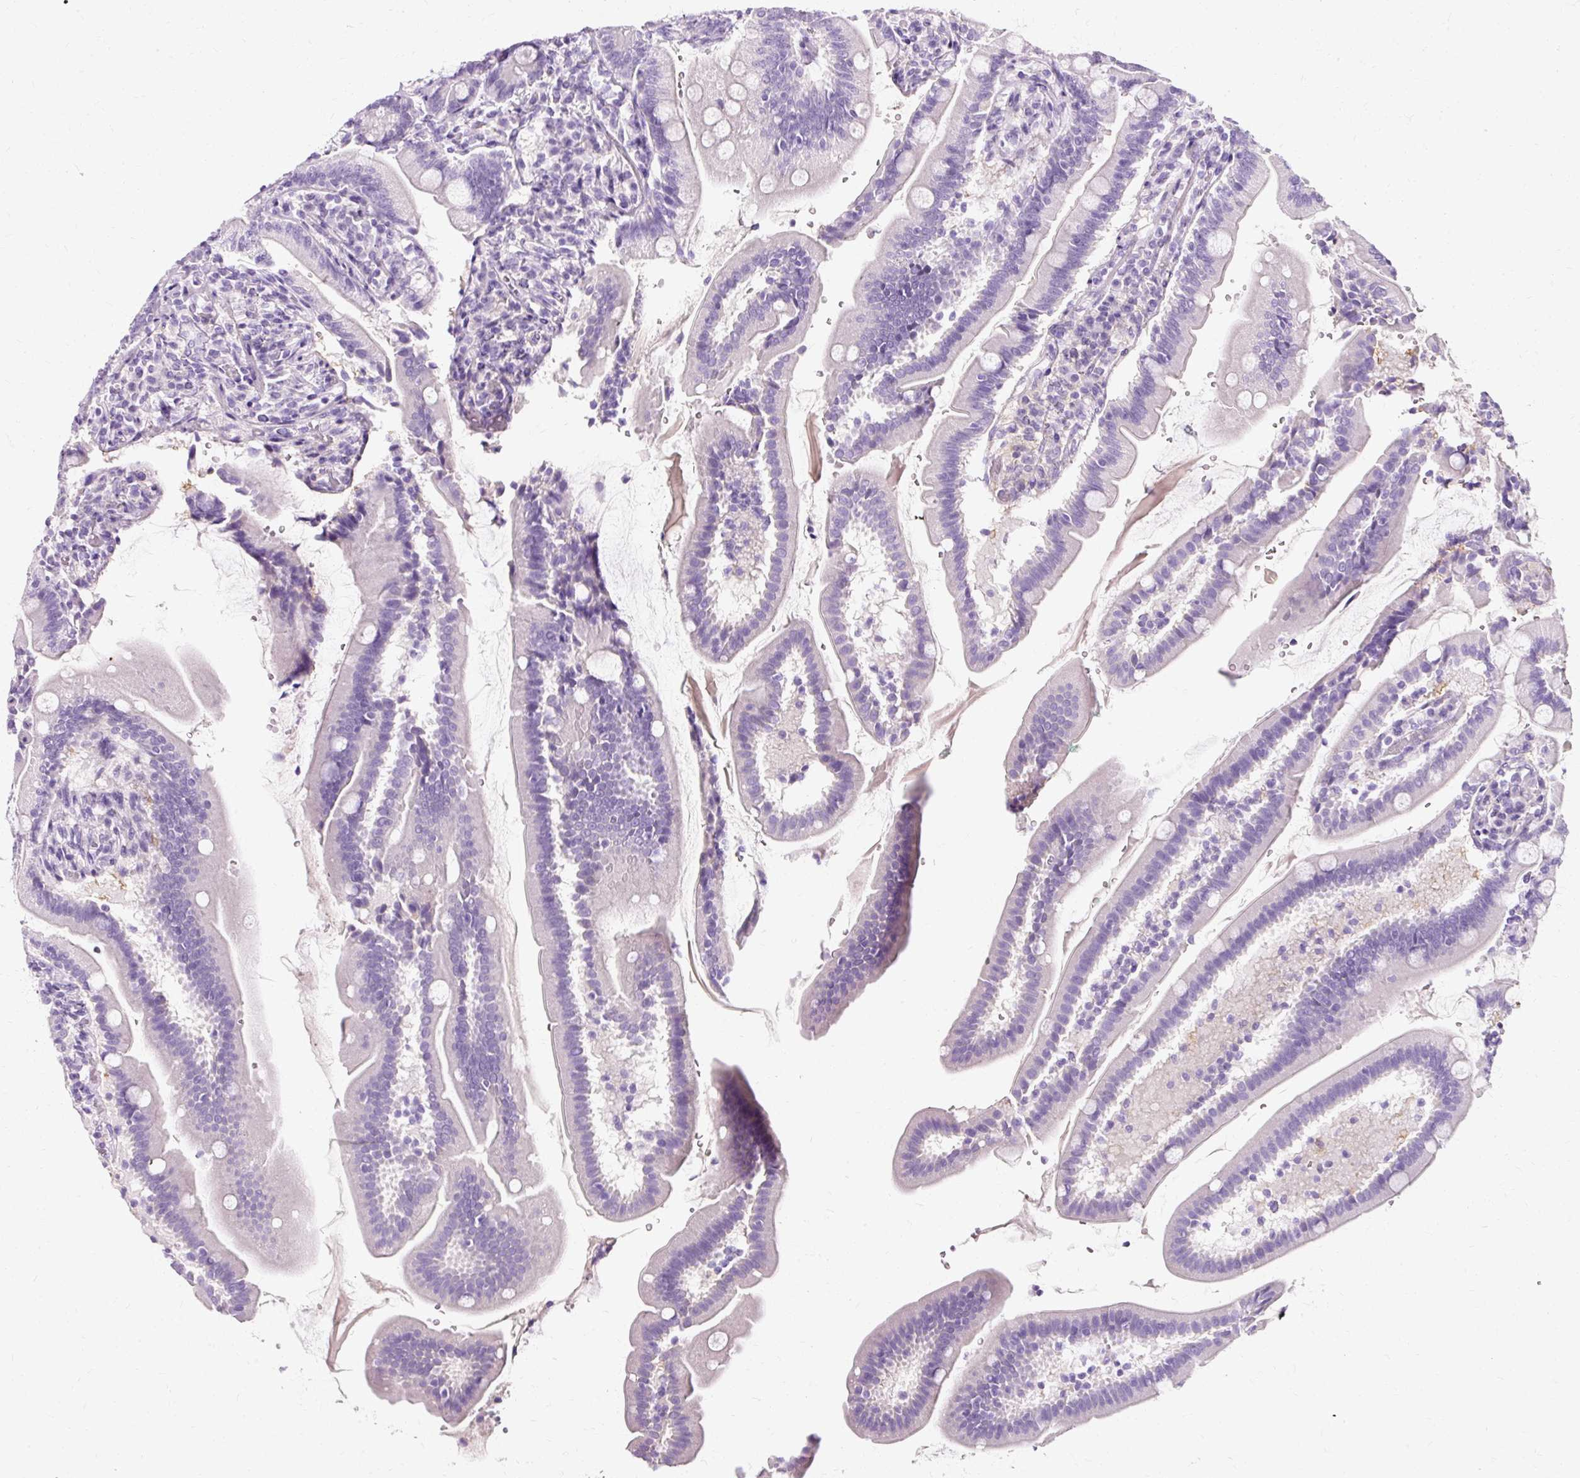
{"staining": {"intensity": "negative", "quantity": "none", "location": "none"}, "tissue": "duodenum", "cell_type": "Glandular cells", "image_type": "normal", "snomed": [{"axis": "morphology", "description": "Normal tissue, NOS"}, {"axis": "topography", "description": "Duodenum"}], "caption": "This is an immunohistochemistry photomicrograph of normal human duodenum. There is no positivity in glandular cells.", "gene": "CLDN25", "patient": {"sex": "female", "age": 67}}